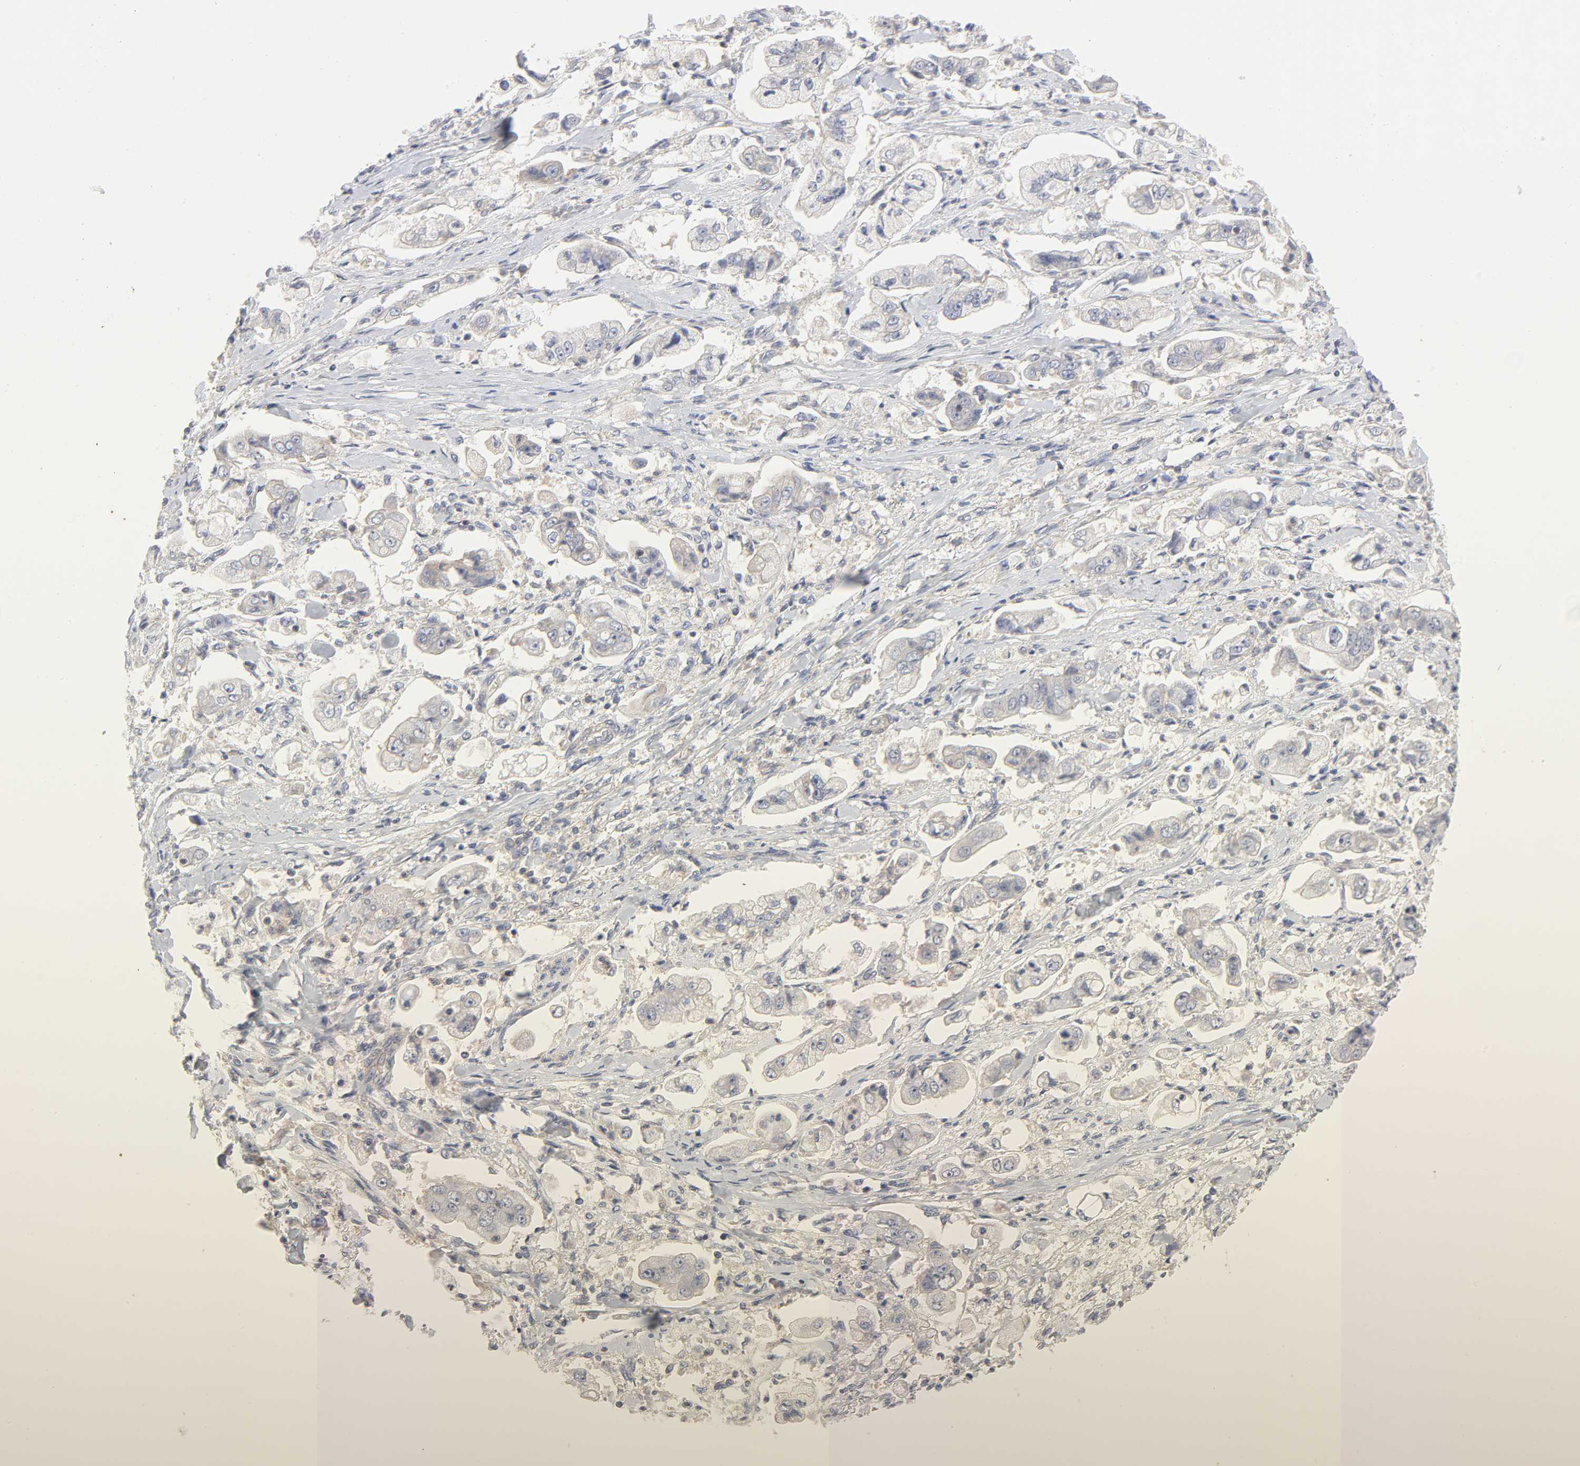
{"staining": {"intensity": "negative", "quantity": "none", "location": "none"}, "tissue": "stomach cancer", "cell_type": "Tumor cells", "image_type": "cancer", "snomed": [{"axis": "morphology", "description": "Adenocarcinoma, NOS"}, {"axis": "topography", "description": "Stomach"}], "caption": "High magnification brightfield microscopy of stomach adenocarcinoma stained with DAB (brown) and counterstained with hematoxylin (blue): tumor cells show no significant staining.", "gene": "ROCK1", "patient": {"sex": "male", "age": 62}}